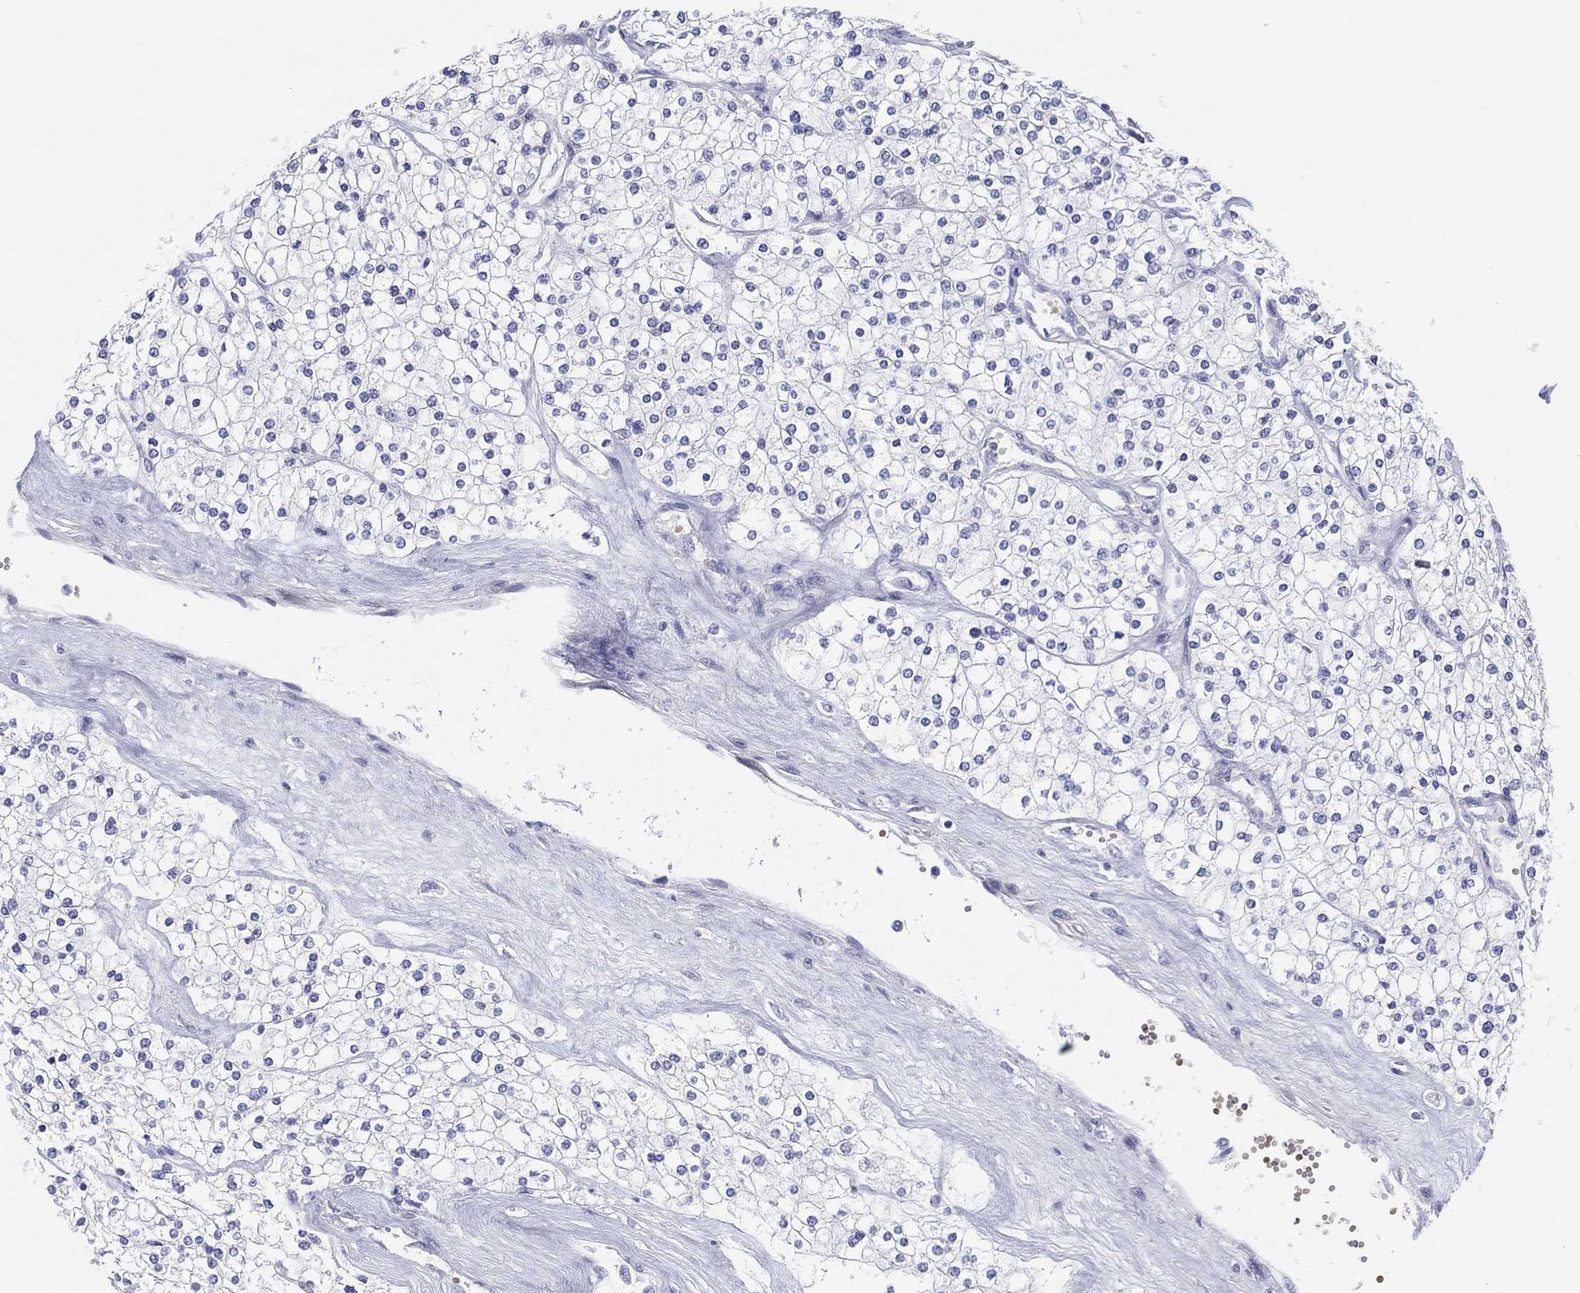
{"staining": {"intensity": "negative", "quantity": "none", "location": "none"}, "tissue": "renal cancer", "cell_type": "Tumor cells", "image_type": "cancer", "snomed": [{"axis": "morphology", "description": "Adenocarcinoma, NOS"}, {"axis": "topography", "description": "Kidney"}], "caption": "Histopathology image shows no protein positivity in tumor cells of adenocarcinoma (renal) tissue.", "gene": "HEATR4", "patient": {"sex": "male", "age": 80}}